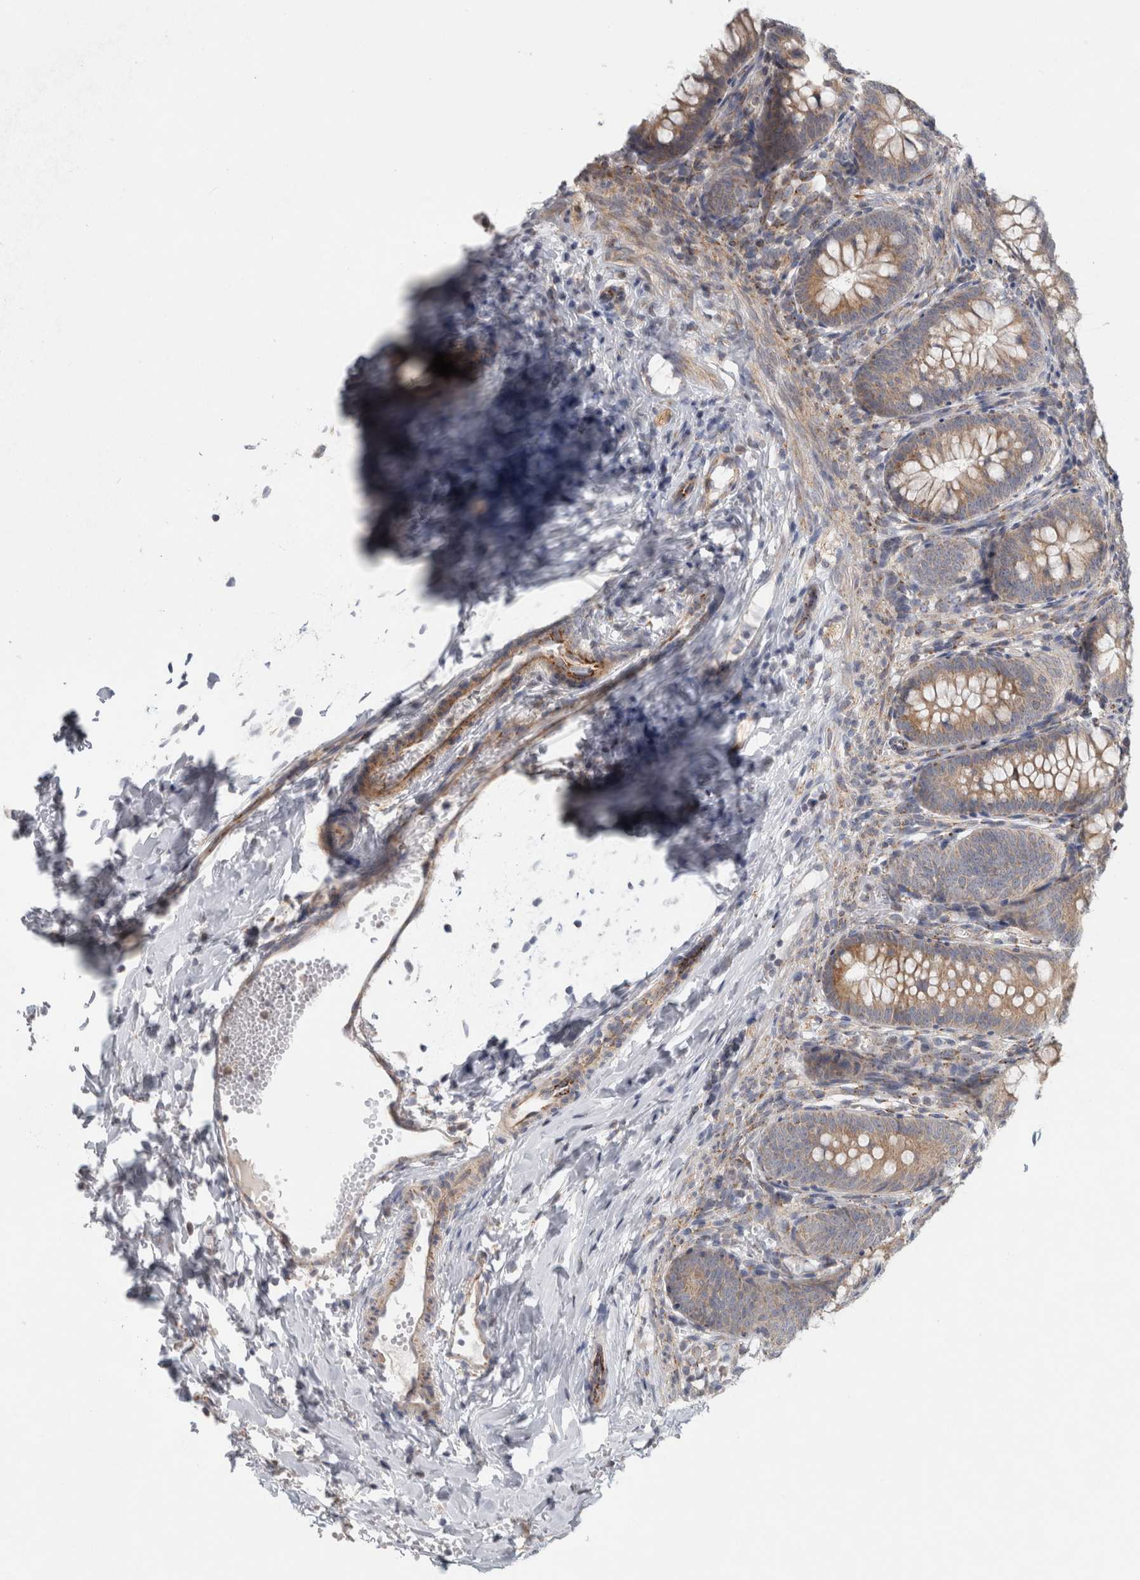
{"staining": {"intensity": "moderate", "quantity": ">75%", "location": "cytoplasmic/membranous"}, "tissue": "appendix", "cell_type": "Glandular cells", "image_type": "normal", "snomed": [{"axis": "morphology", "description": "Normal tissue, NOS"}, {"axis": "topography", "description": "Appendix"}], "caption": "Immunohistochemistry histopathology image of unremarkable appendix stained for a protein (brown), which displays medium levels of moderate cytoplasmic/membranous staining in approximately >75% of glandular cells.", "gene": "RAB18", "patient": {"sex": "male", "age": 1}}